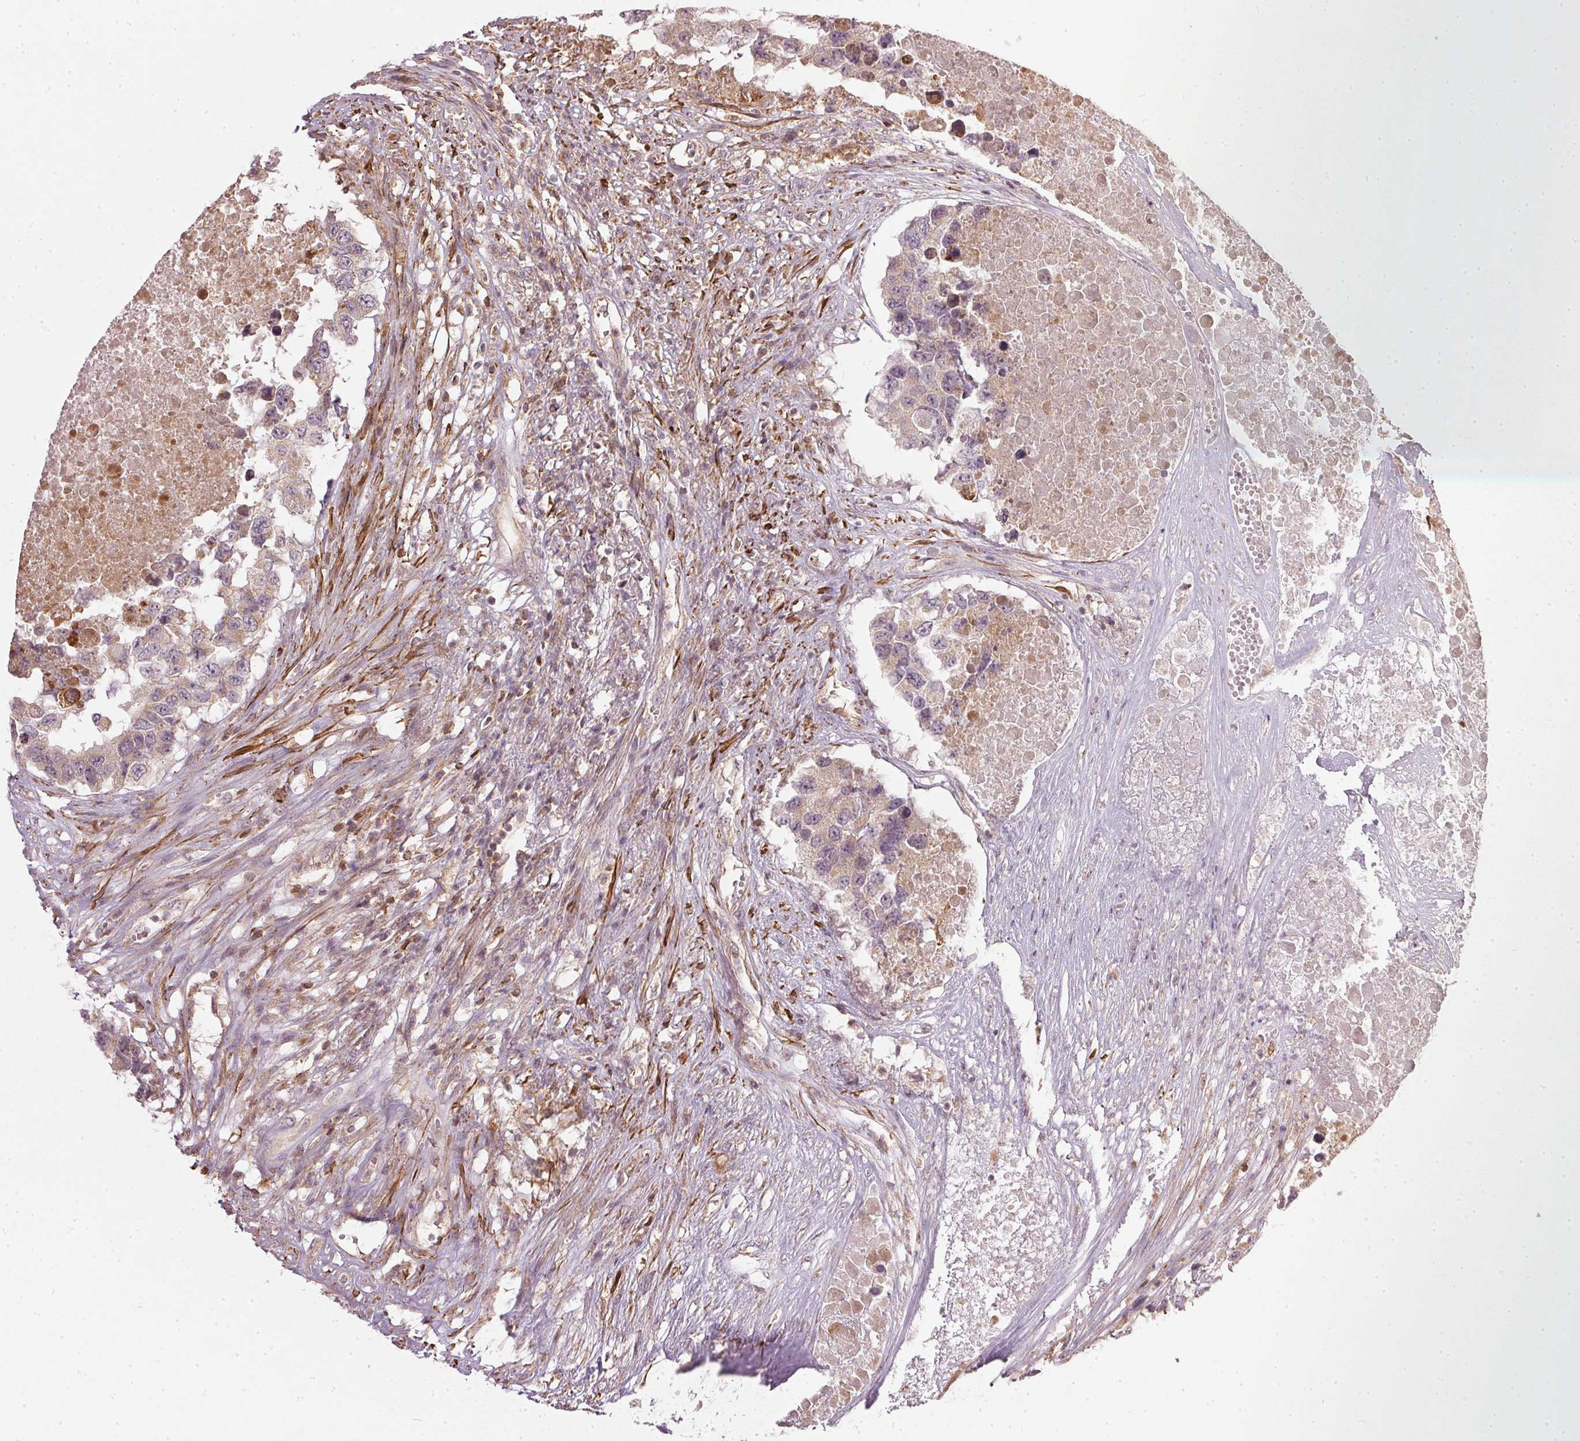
{"staining": {"intensity": "weak", "quantity": "25%-75%", "location": "cytoplasmic/membranous"}, "tissue": "testis cancer", "cell_type": "Tumor cells", "image_type": "cancer", "snomed": [{"axis": "morphology", "description": "Carcinoma, Embryonal, NOS"}, {"axis": "topography", "description": "Testis"}], "caption": "Weak cytoplasmic/membranous protein staining is seen in about 25%-75% of tumor cells in testis cancer. (DAB IHC, brown staining for protein, blue staining for nuclei).", "gene": "NADK2", "patient": {"sex": "male", "age": 83}}